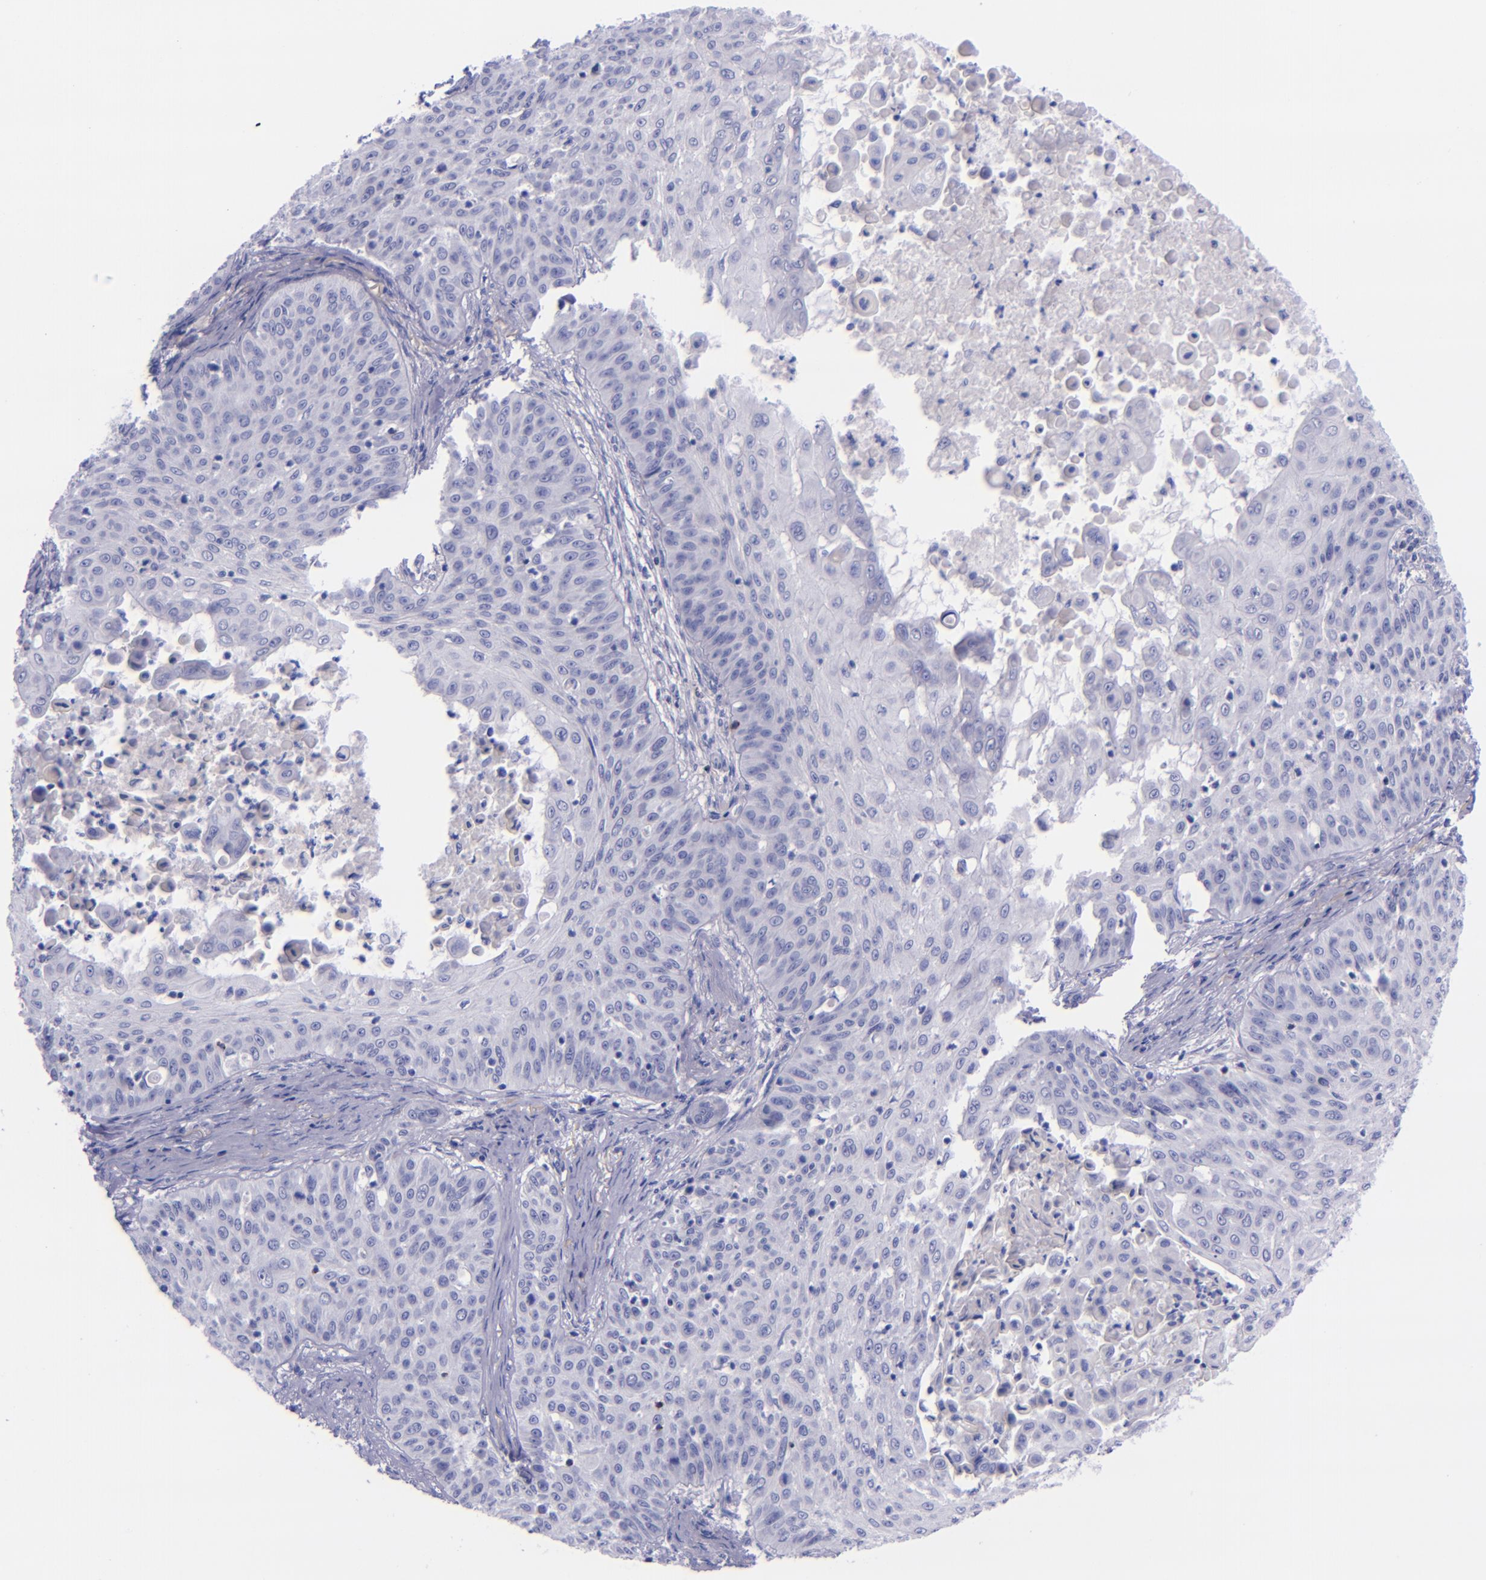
{"staining": {"intensity": "negative", "quantity": "none", "location": "none"}, "tissue": "skin cancer", "cell_type": "Tumor cells", "image_type": "cancer", "snomed": [{"axis": "morphology", "description": "Squamous cell carcinoma, NOS"}, {"axis": "topography", "description": "Skin"}], "caption": "The image reveals no significant expression in tumor cells of skin squamous cell carcinoma.", "gene": "LAG3", "patient": {"sex": "male", "age": 82}}